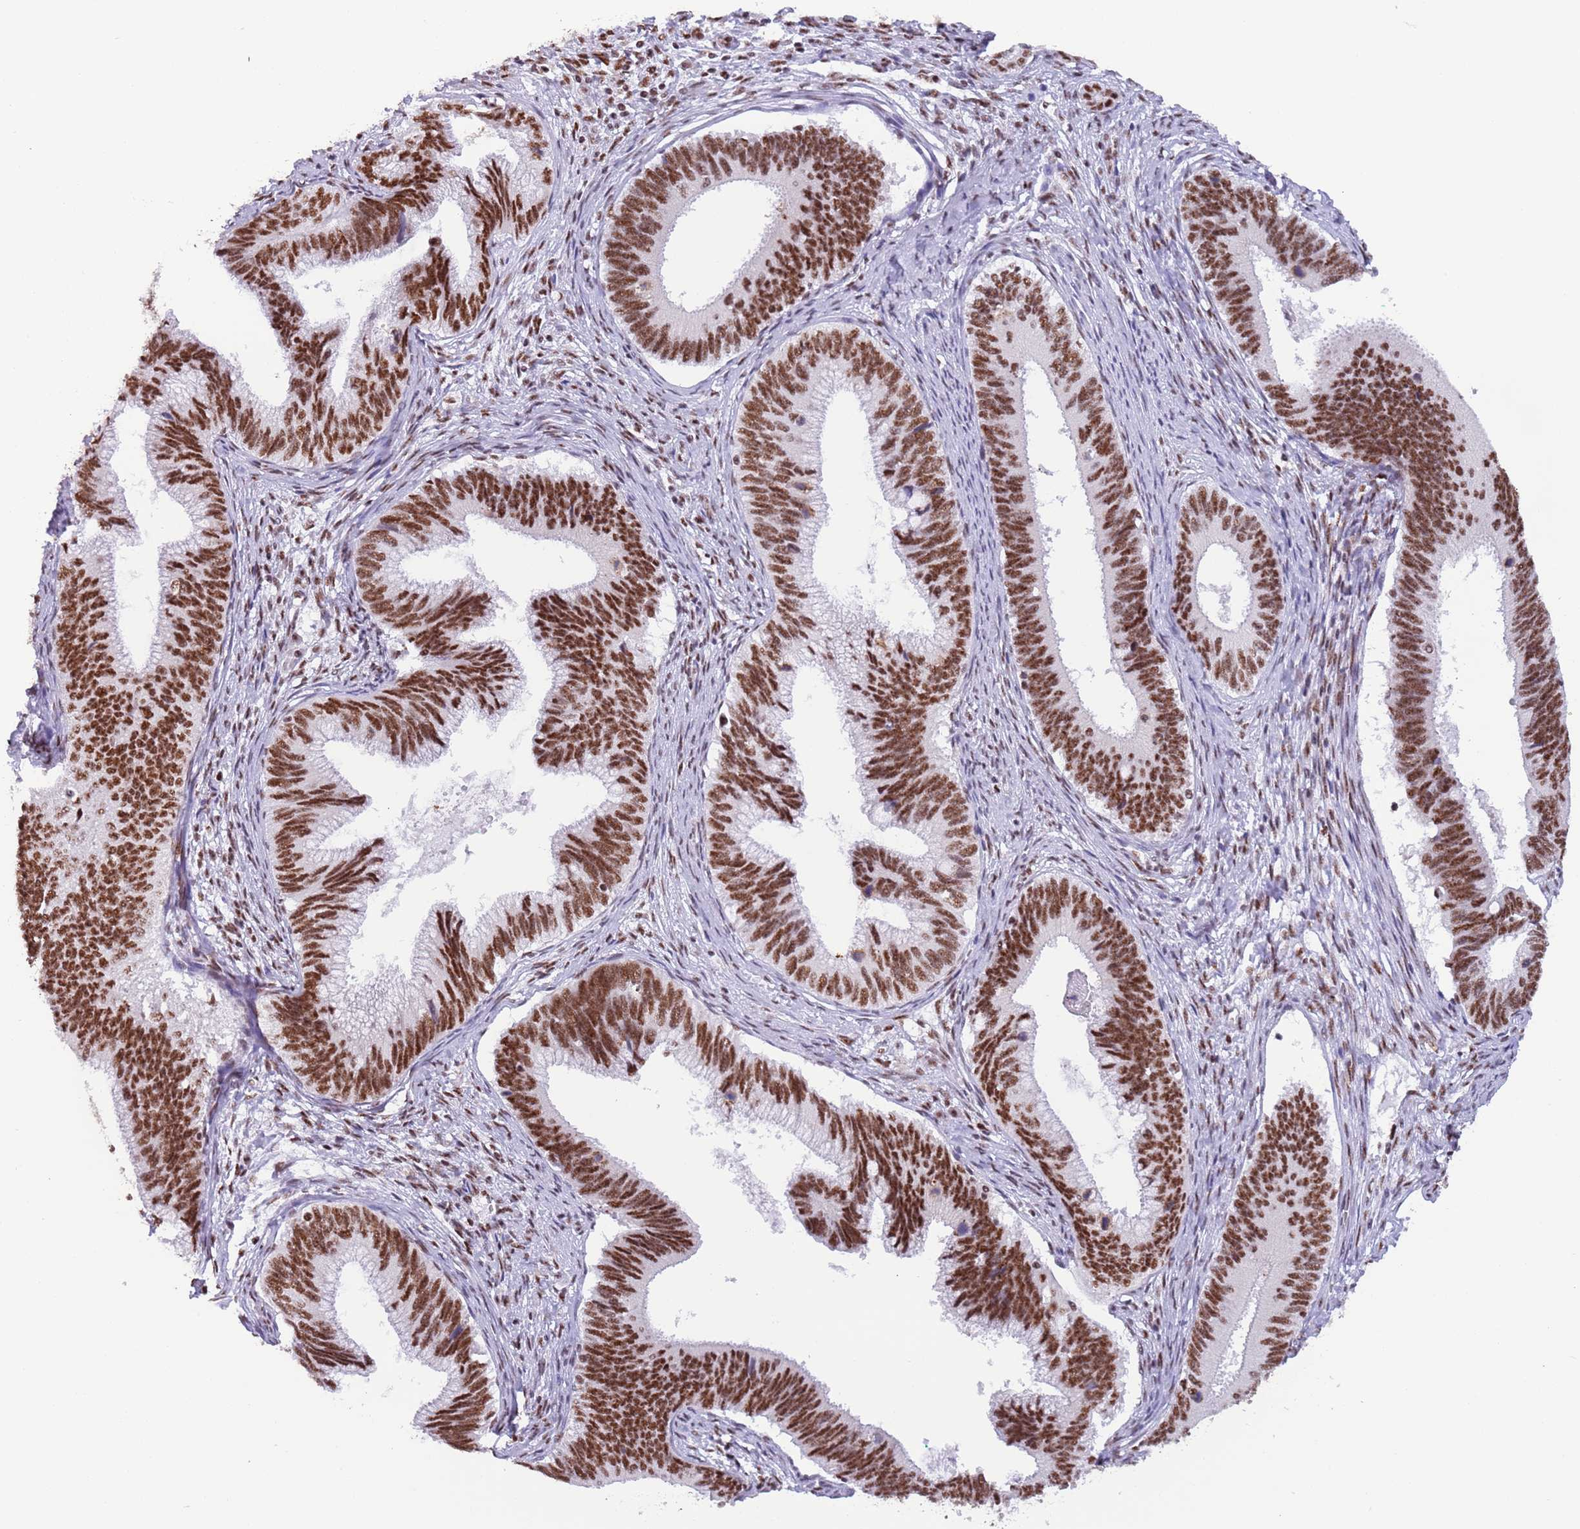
{"staining": {"intensity": "strong", "quantity": ">75%", "location": "nuclear"}, "tissue": "cervical cancer", "cell_type": "Tumor cells", "image_type": "cancer", "snomed": [{"axis": "morphology", "description": "Adenocarcinoma, NOS"}, {"axis": "topography", "description": "Cervix"}], "caption": "Tumor cells exhibit high levels of strong nuclear staining in approximately >75% of cells in human cervical cancer.", "gene": "SF3A2", "patient": {"sex": "female", "age": 42}}